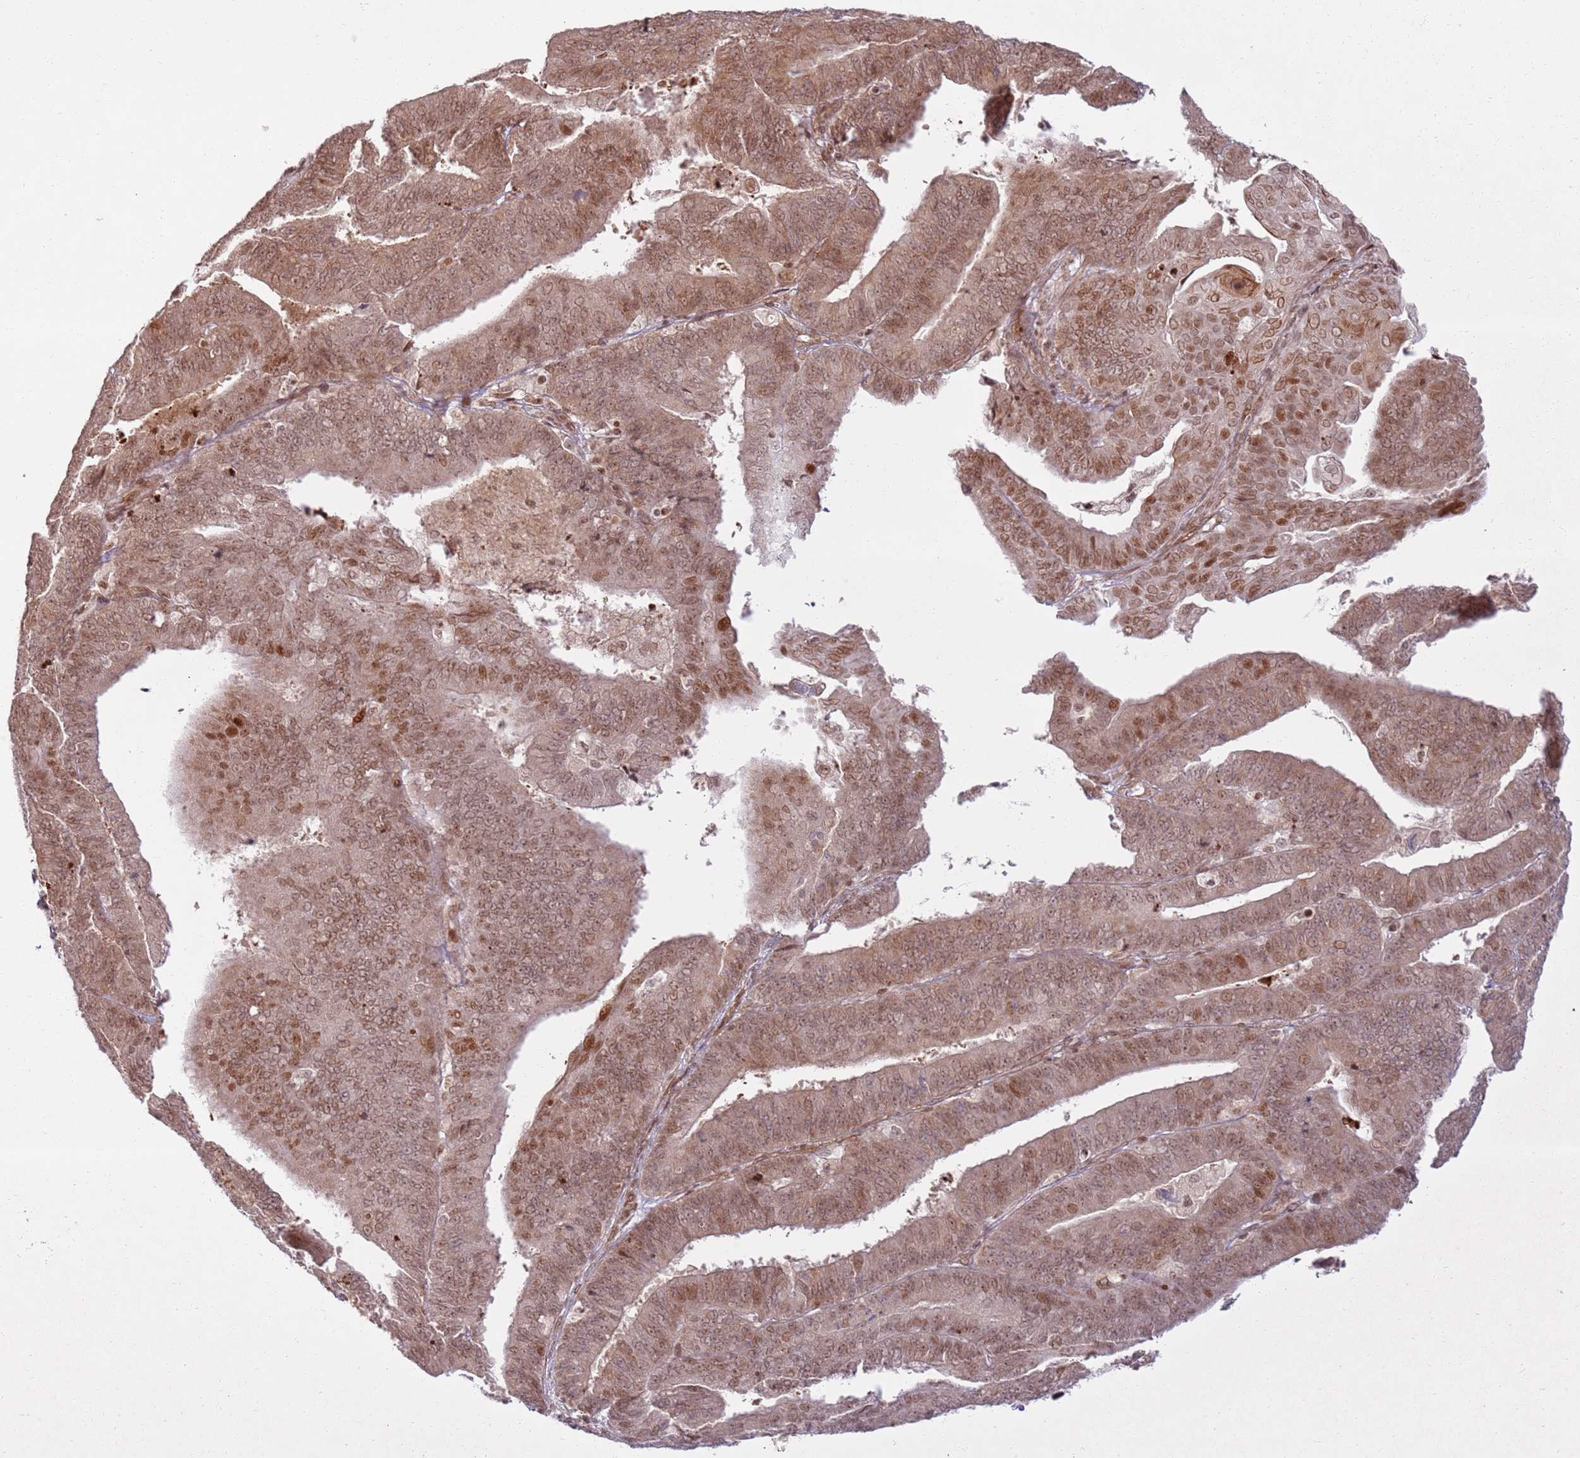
{"staining": {"intensity": "moderate", "quantity": ">75%", "location": "cytoplasmic/membranous,nuclear"}, "tissue": "endometrial cancer", "cell_type": "Tumor cells", "image_type": "cancer", "snomed": [{"axis": "morphology", "description": "Adenocarcinoma, NOS"}, {"axis": "topography", "description": "Endometrium"}], "caption": "Immunohistochemistry of endometrial cancer (adenocarcinoma) reveals medium levels of moderate cytoplasmic/membranous and nuclear positivity in about >75% of tumor cells. The protein is shown in brown color, while the nuclei are stained blue.", "gene": "KLHL36", "patient": {"sex": "female", "age": 73}}